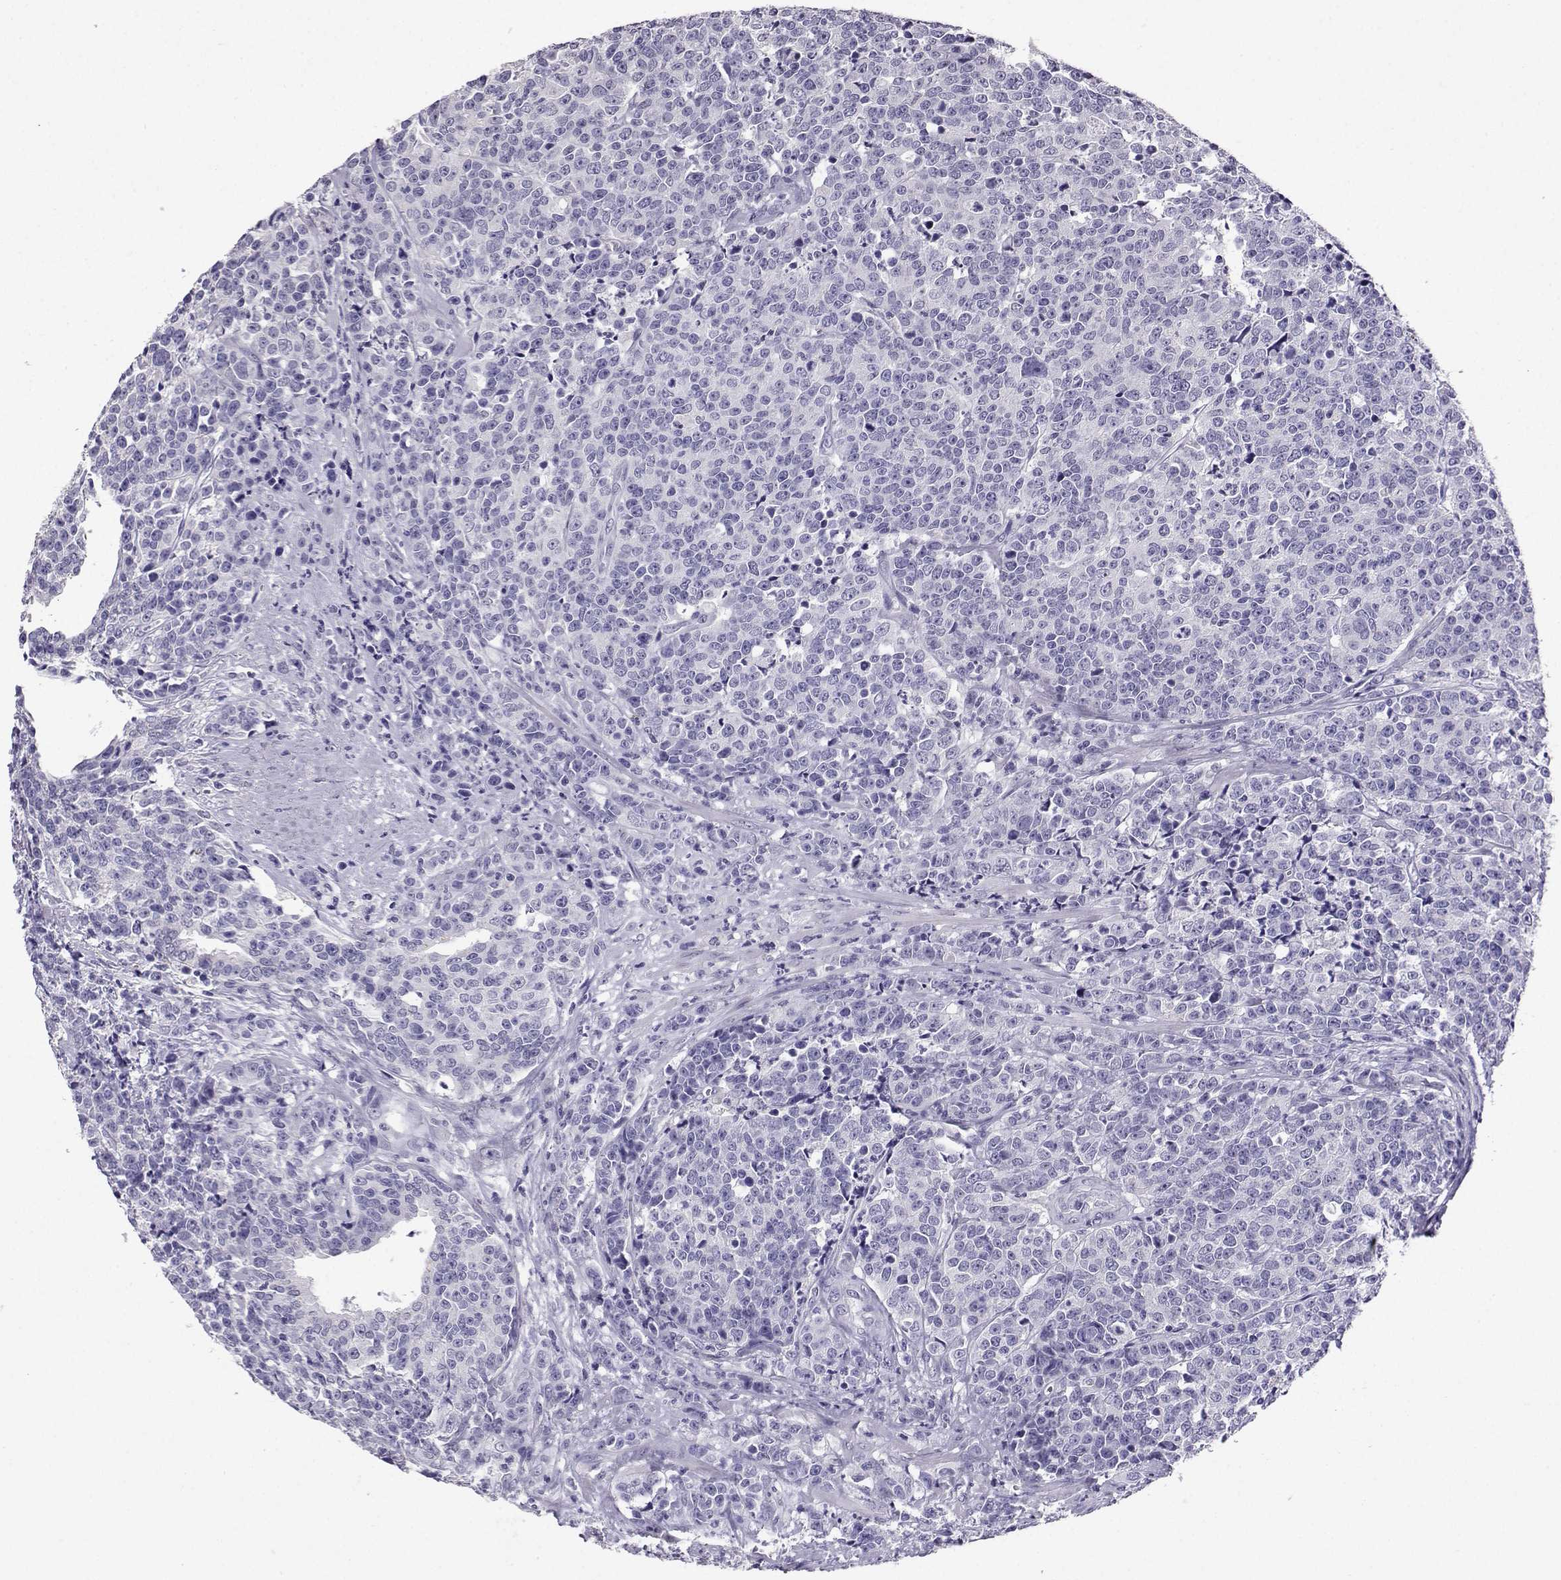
{"staining": {"intensity": "negative", "quantity": "none", "location": "none"}, "tissue": "prostate cancer", "cell_type": "Tumor cells", "image_type": "cancer", "snomed": [{"axis": "morphology", "description": "Adenocarcinoma, NOS"}, {"axis": "topography", "description": "Prostate"}], "caption": "Tumor cells are negative for protein expression in human prostate cancer.", "gene": "TBR1", "patient": {"sex": "male", "age": 67}}